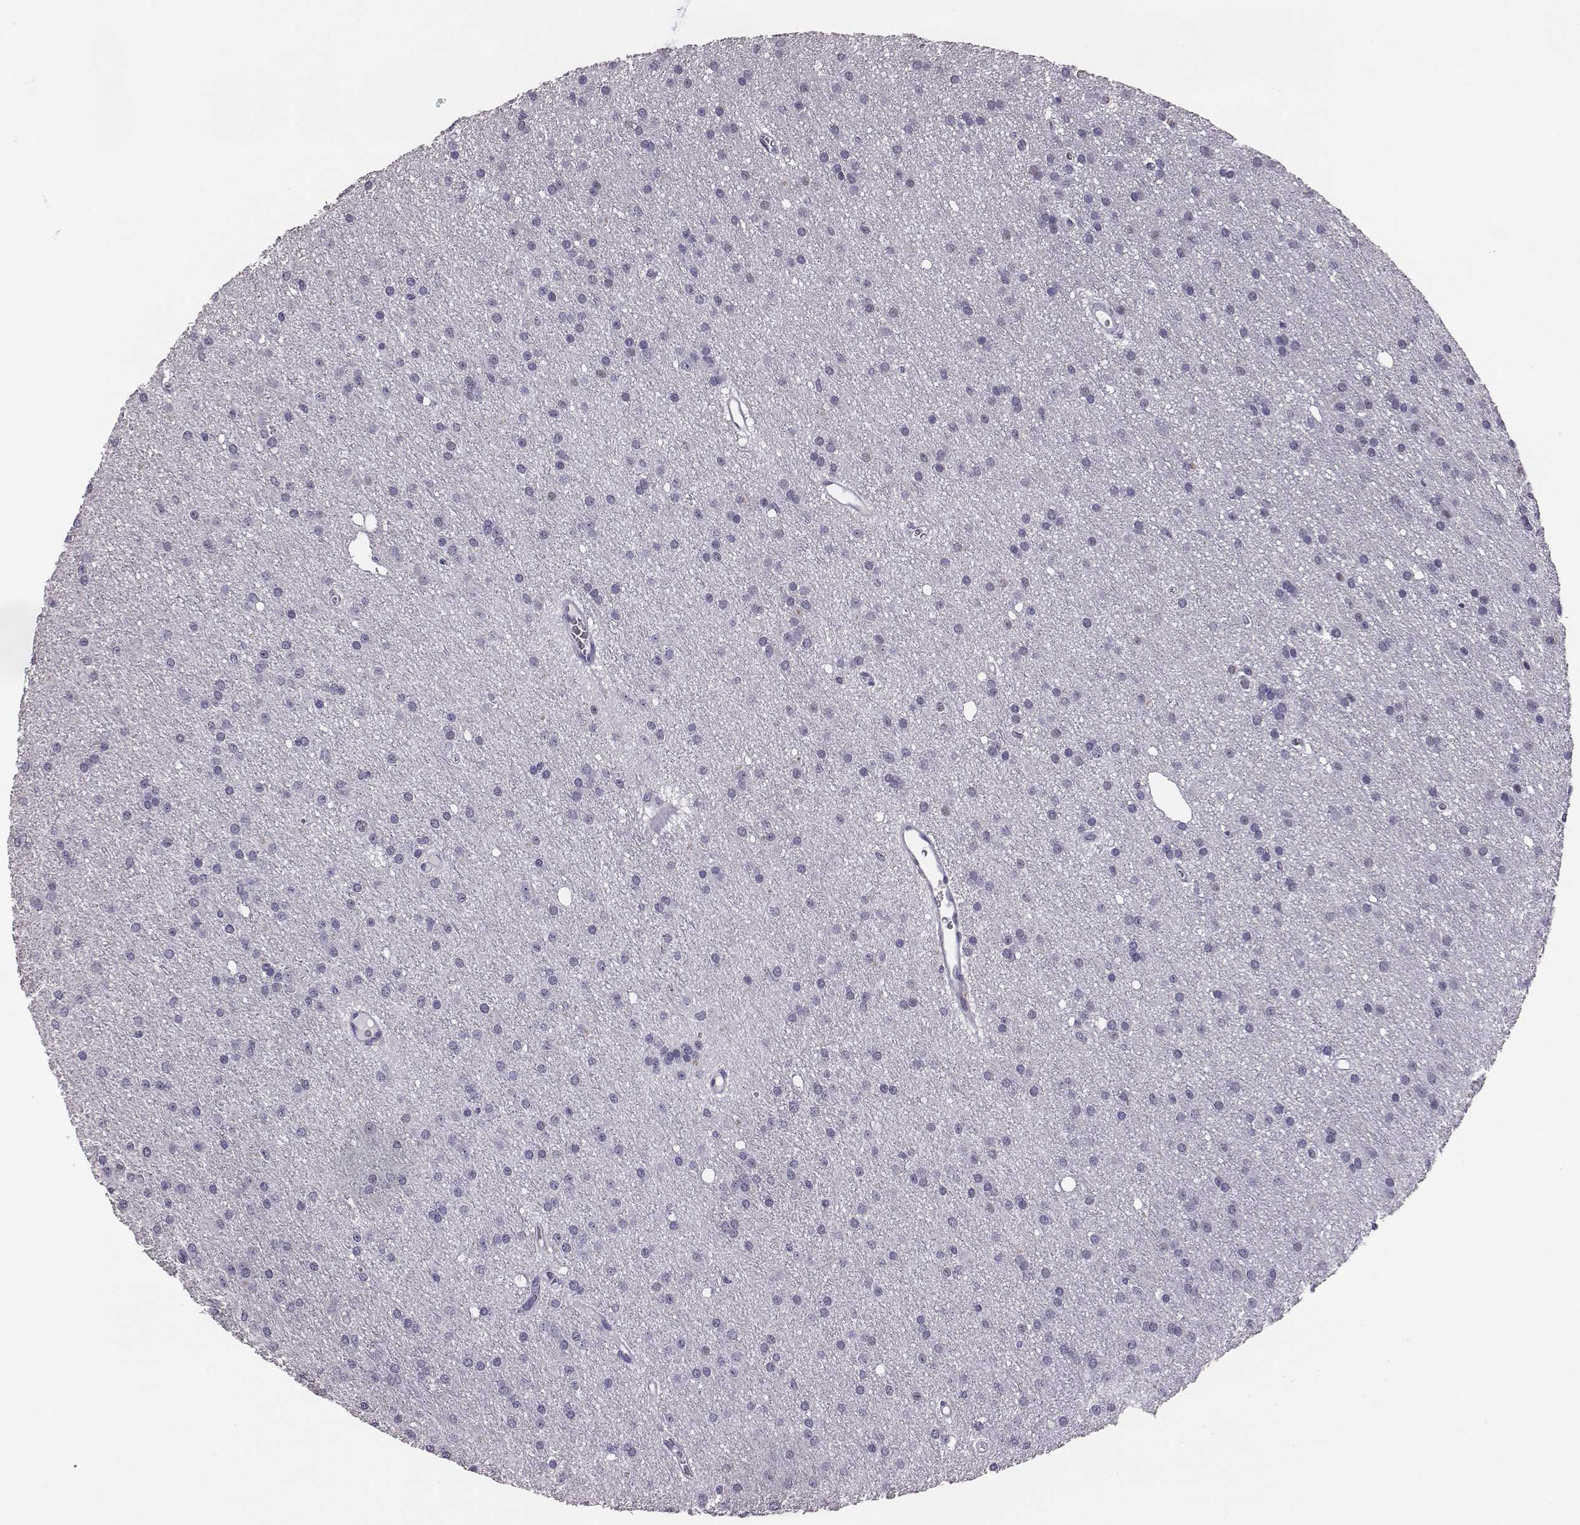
{"staining": {"intensity": "negative", "quantity": "none", "location": "none"}, "tissue": "glioma", "cell_type": "Tumor cells", "image_type": "cancer", "snomed": [{"axis": "morphology", "description": "Glioma, malignant, Low grade"}, {"axis": "topography", "description": "Brain"}], "caption": "The immunohistochemistry histopathology image has no significant expression in tumor cells of glioma tissue.", "gene": "ACOD1", "patient": {"sex": "male", "age": 27}}